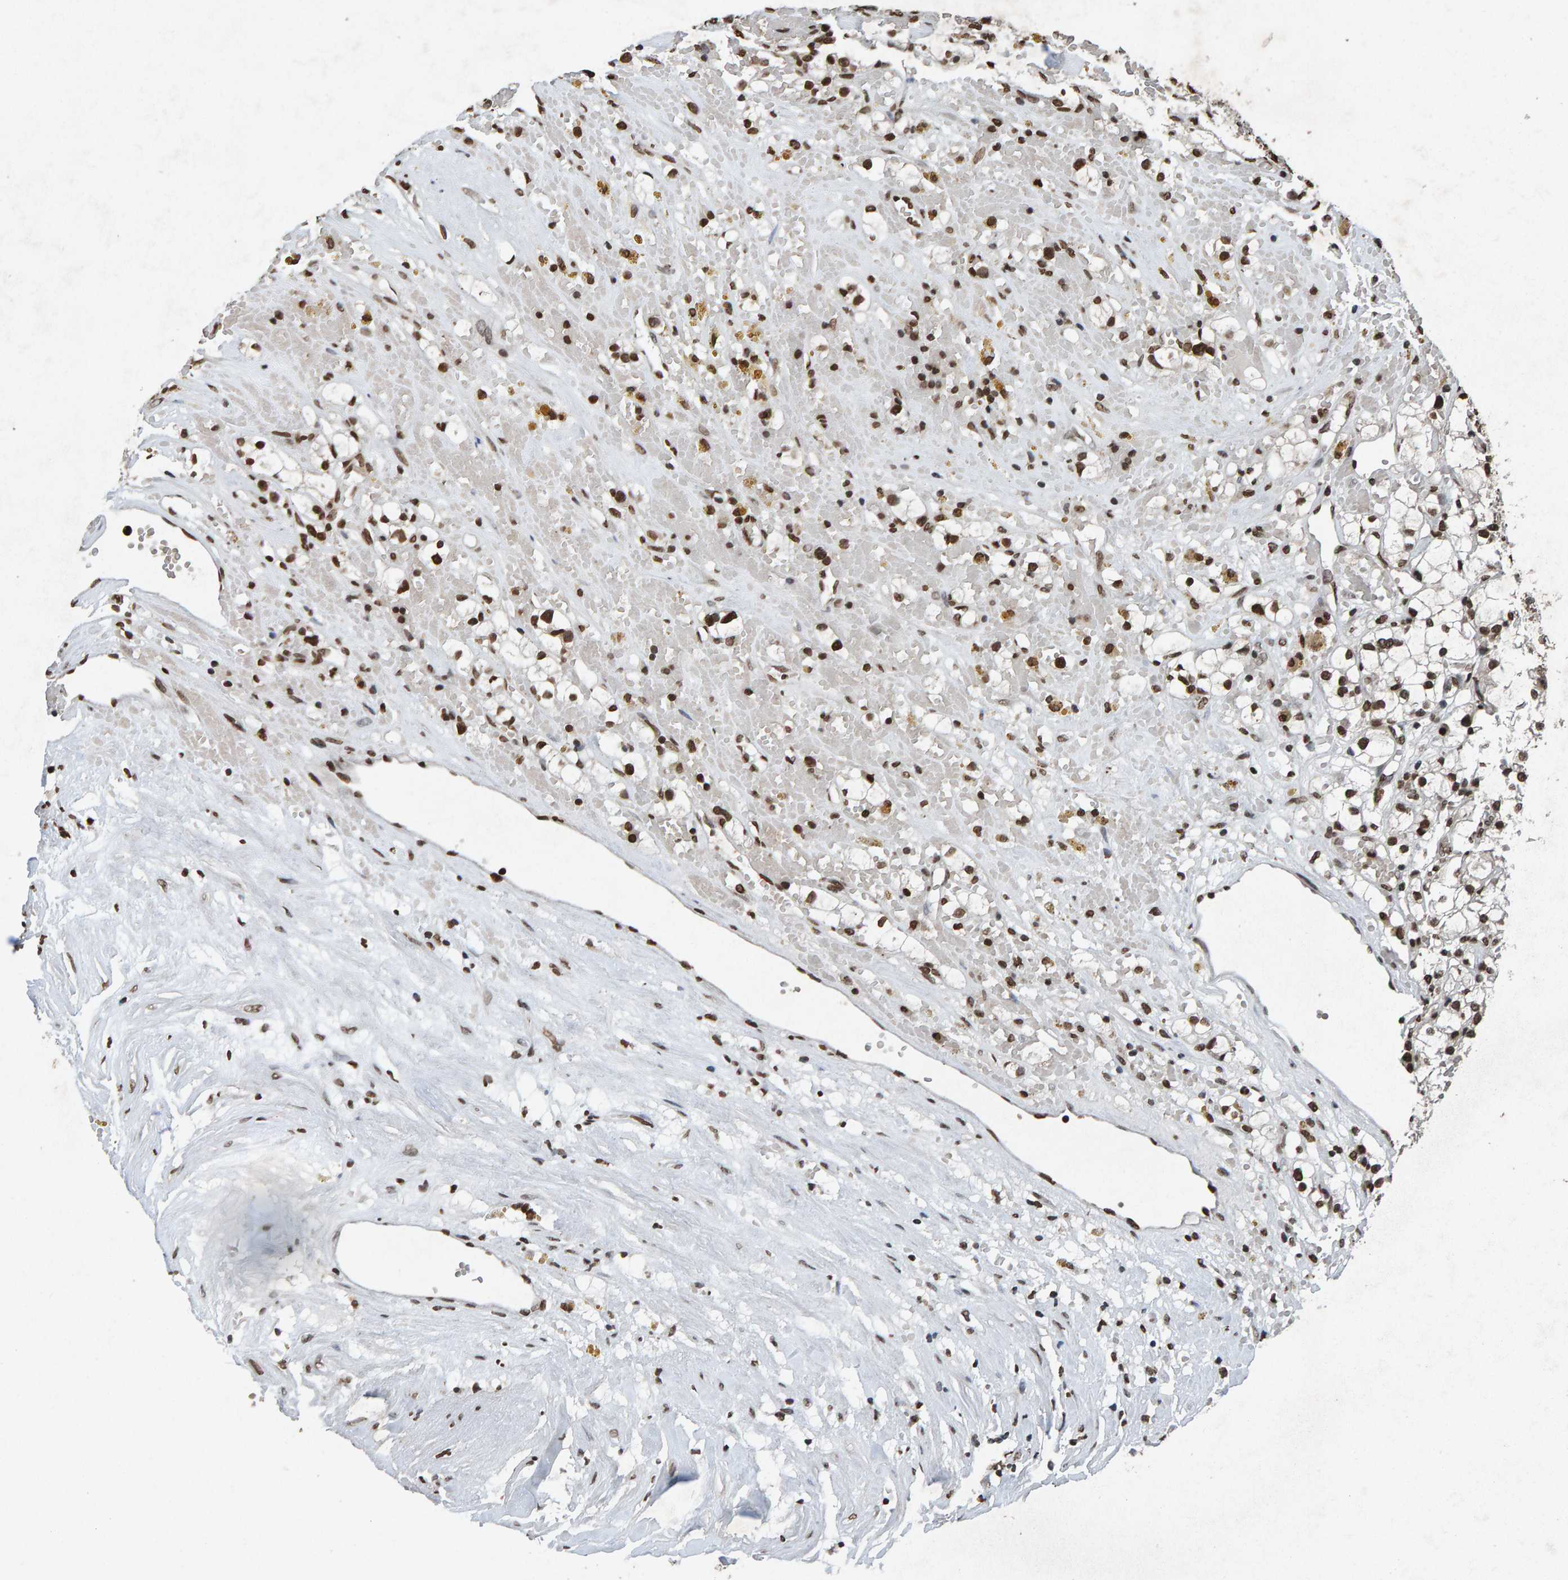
{"staining": {"intensity": "moderate", "quantity": ">75%", "location": "nuclear"}, "tissue": "renal cancer", "cell_type": "Tumor cells", "image_type": "cancer", "snomed": [{"axis": "morphology", "description": "Adenocarcinoma, NOS"}, {"axis": "topography", "description": "Kidney"}], "caption": "An IHC histopathology image of neoplastic tissue is shown. Protein staining in brown labels moderate nuclear positivity in renal adenocarcinoma within tumor cells. (DAB = brown stain, brightfield microscopy at high magnification).", "gene": "H2AZ1", "patient": {"sex": "male", "age": 56}}